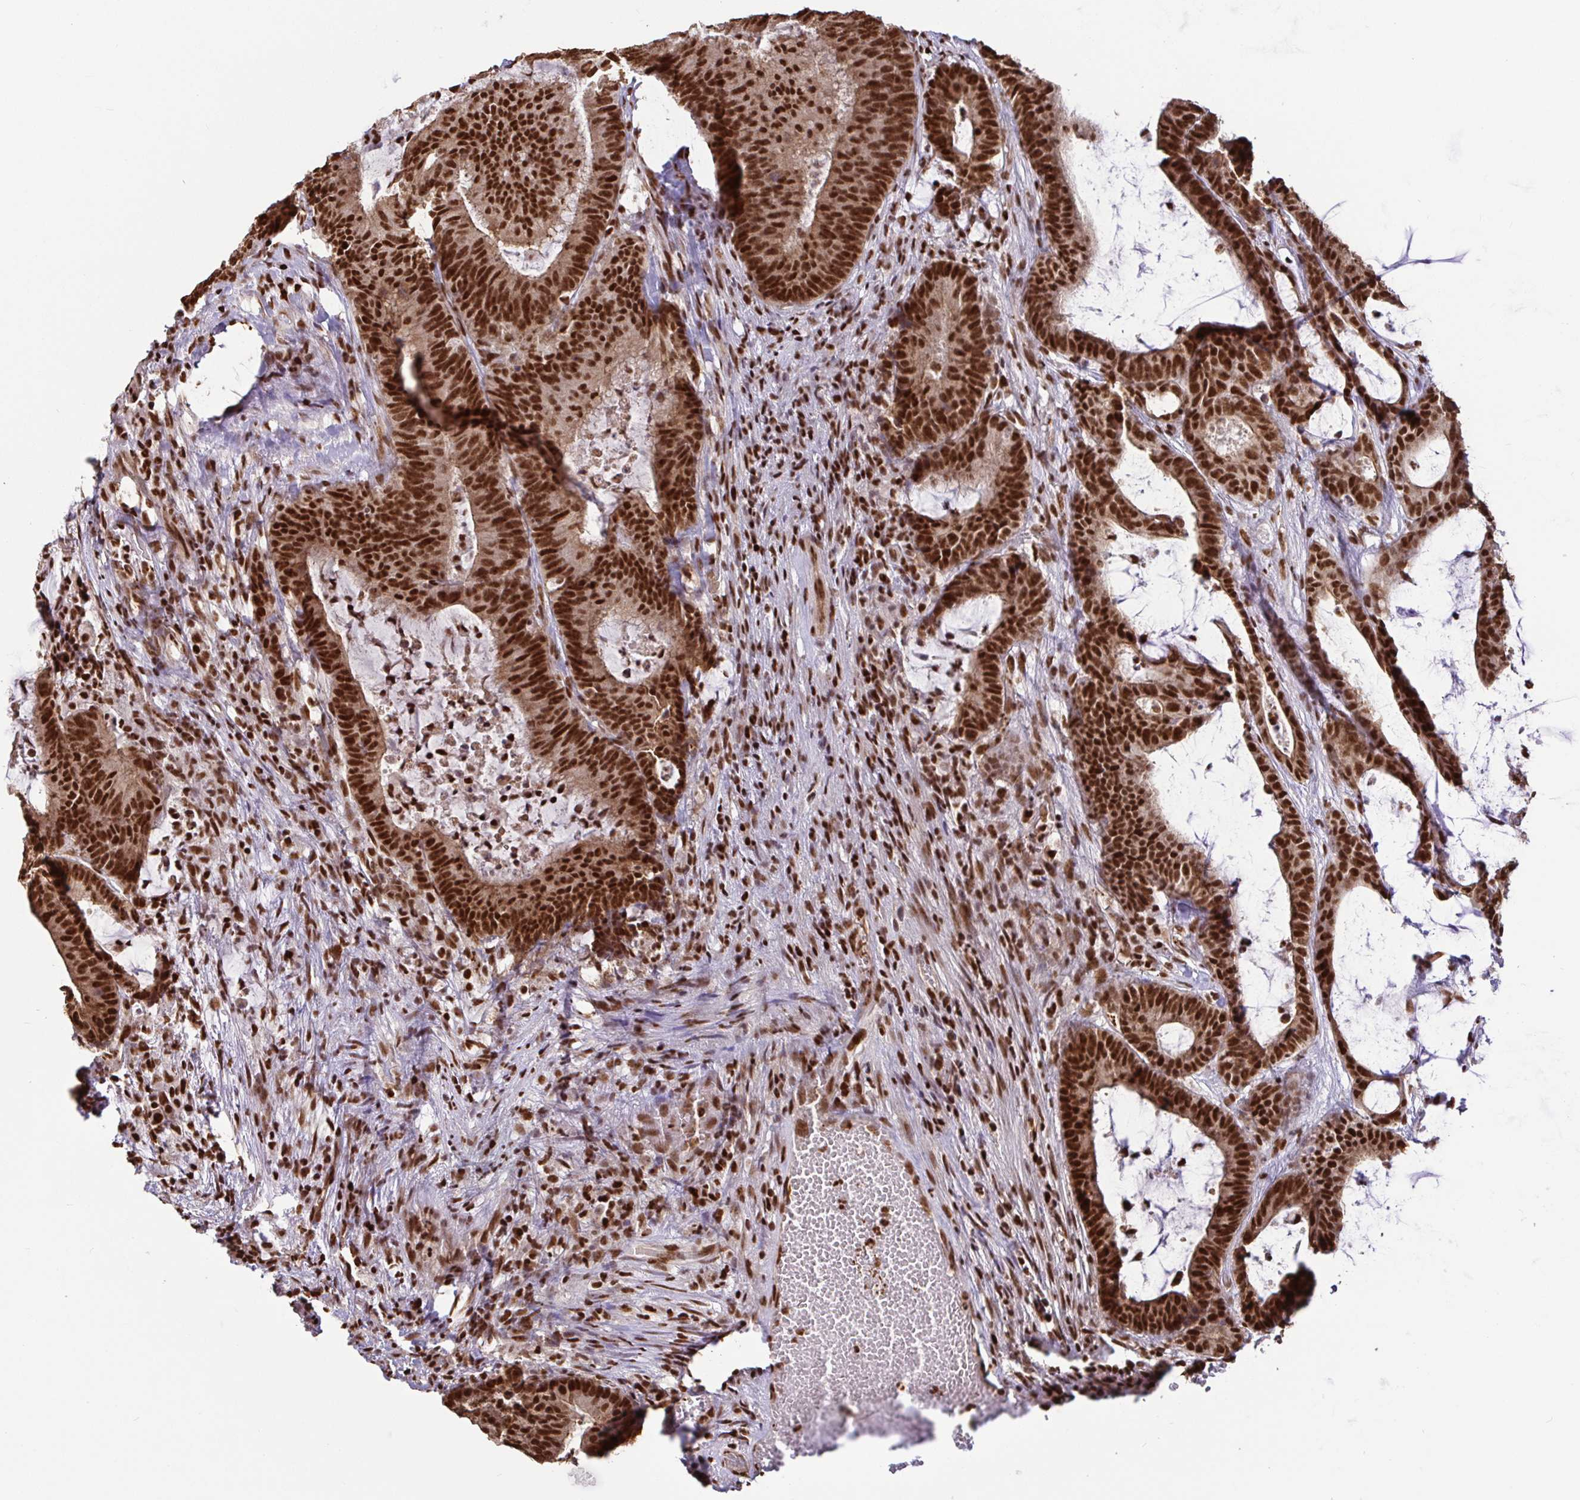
{"staining": {"intensity": "strong", "quantity": ">75%", "location": "nuclear"}, "tissue": "colorectal cancer", "cell_type": "Tumor cells", "image_type": "cancer", "snomed": [{"axis": "morphology", "description": "Adenocarcinoma, NOS"}, {"axis": "topography", "description": "Colon"}], "caption": "Protein staining of colorectal adenocarcinoma tissue shows strong nuclear positivity in approximately >75% of tumor cells.", "gene": "SP3", "patient": {"sex": "female", "age": 78}}